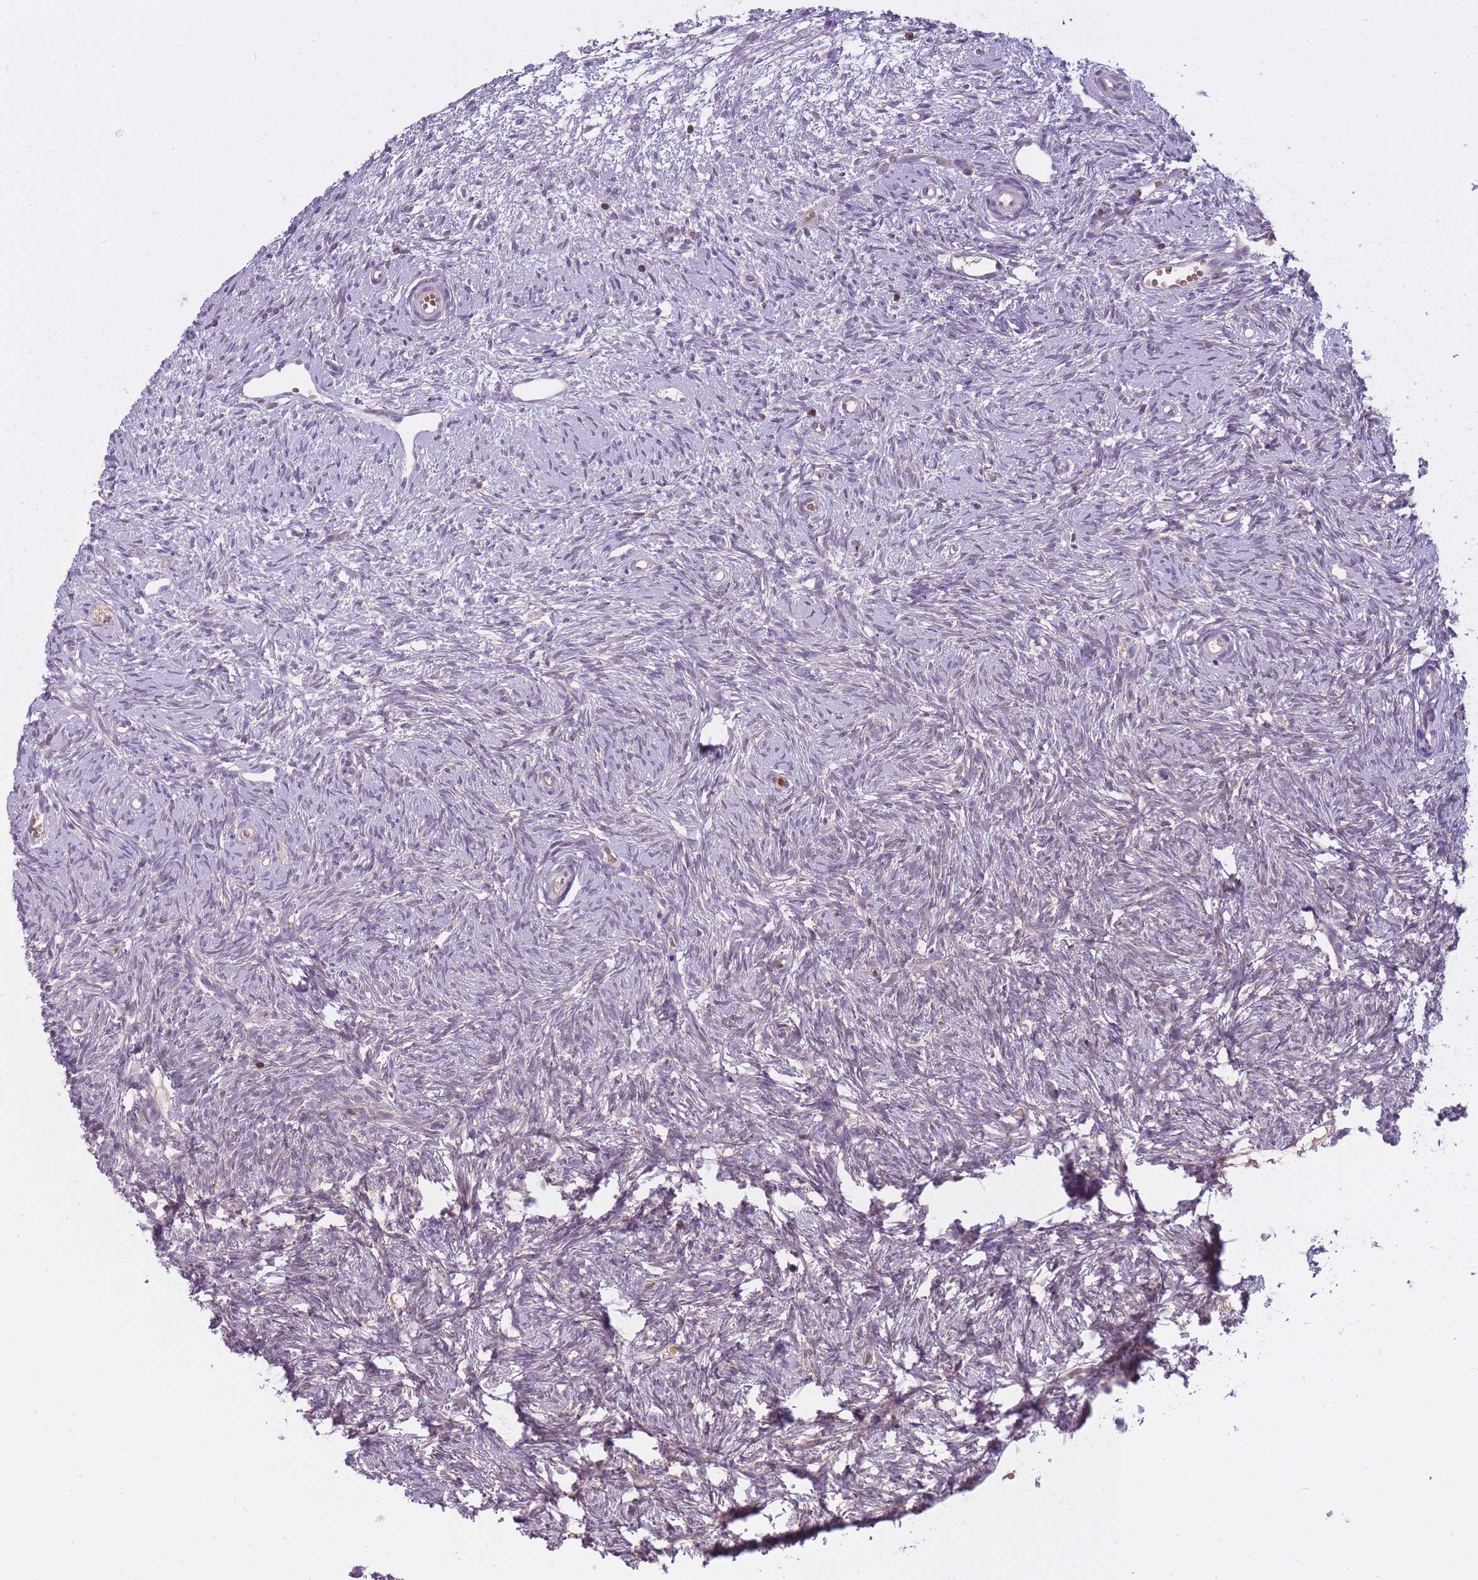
{"staining": {"intensity": "moderate", "quantity": ">75%", "location": "cytoplasmic/membranous,nuclear"}, "tissue": "ovary", "cell_type": "Follicle cells", "image_type": "normal", "snomed": [{"axis": "morphology", "description": "Normal tissue, NOS"}, {"axis": "topography", "description": "Ovary"}], "caption": "Brown immunohistochemical staining in normal human ovary displays moderate cytoplasmic/membranous,nuclear expression in about >75% of follicle cells. (DAB (3,3'-diaminobenzidine) = brown stain, brightfield microscopy at high magnification).", "gene": "CXorf38", "patient": {"sex": "female", "age": 51}}